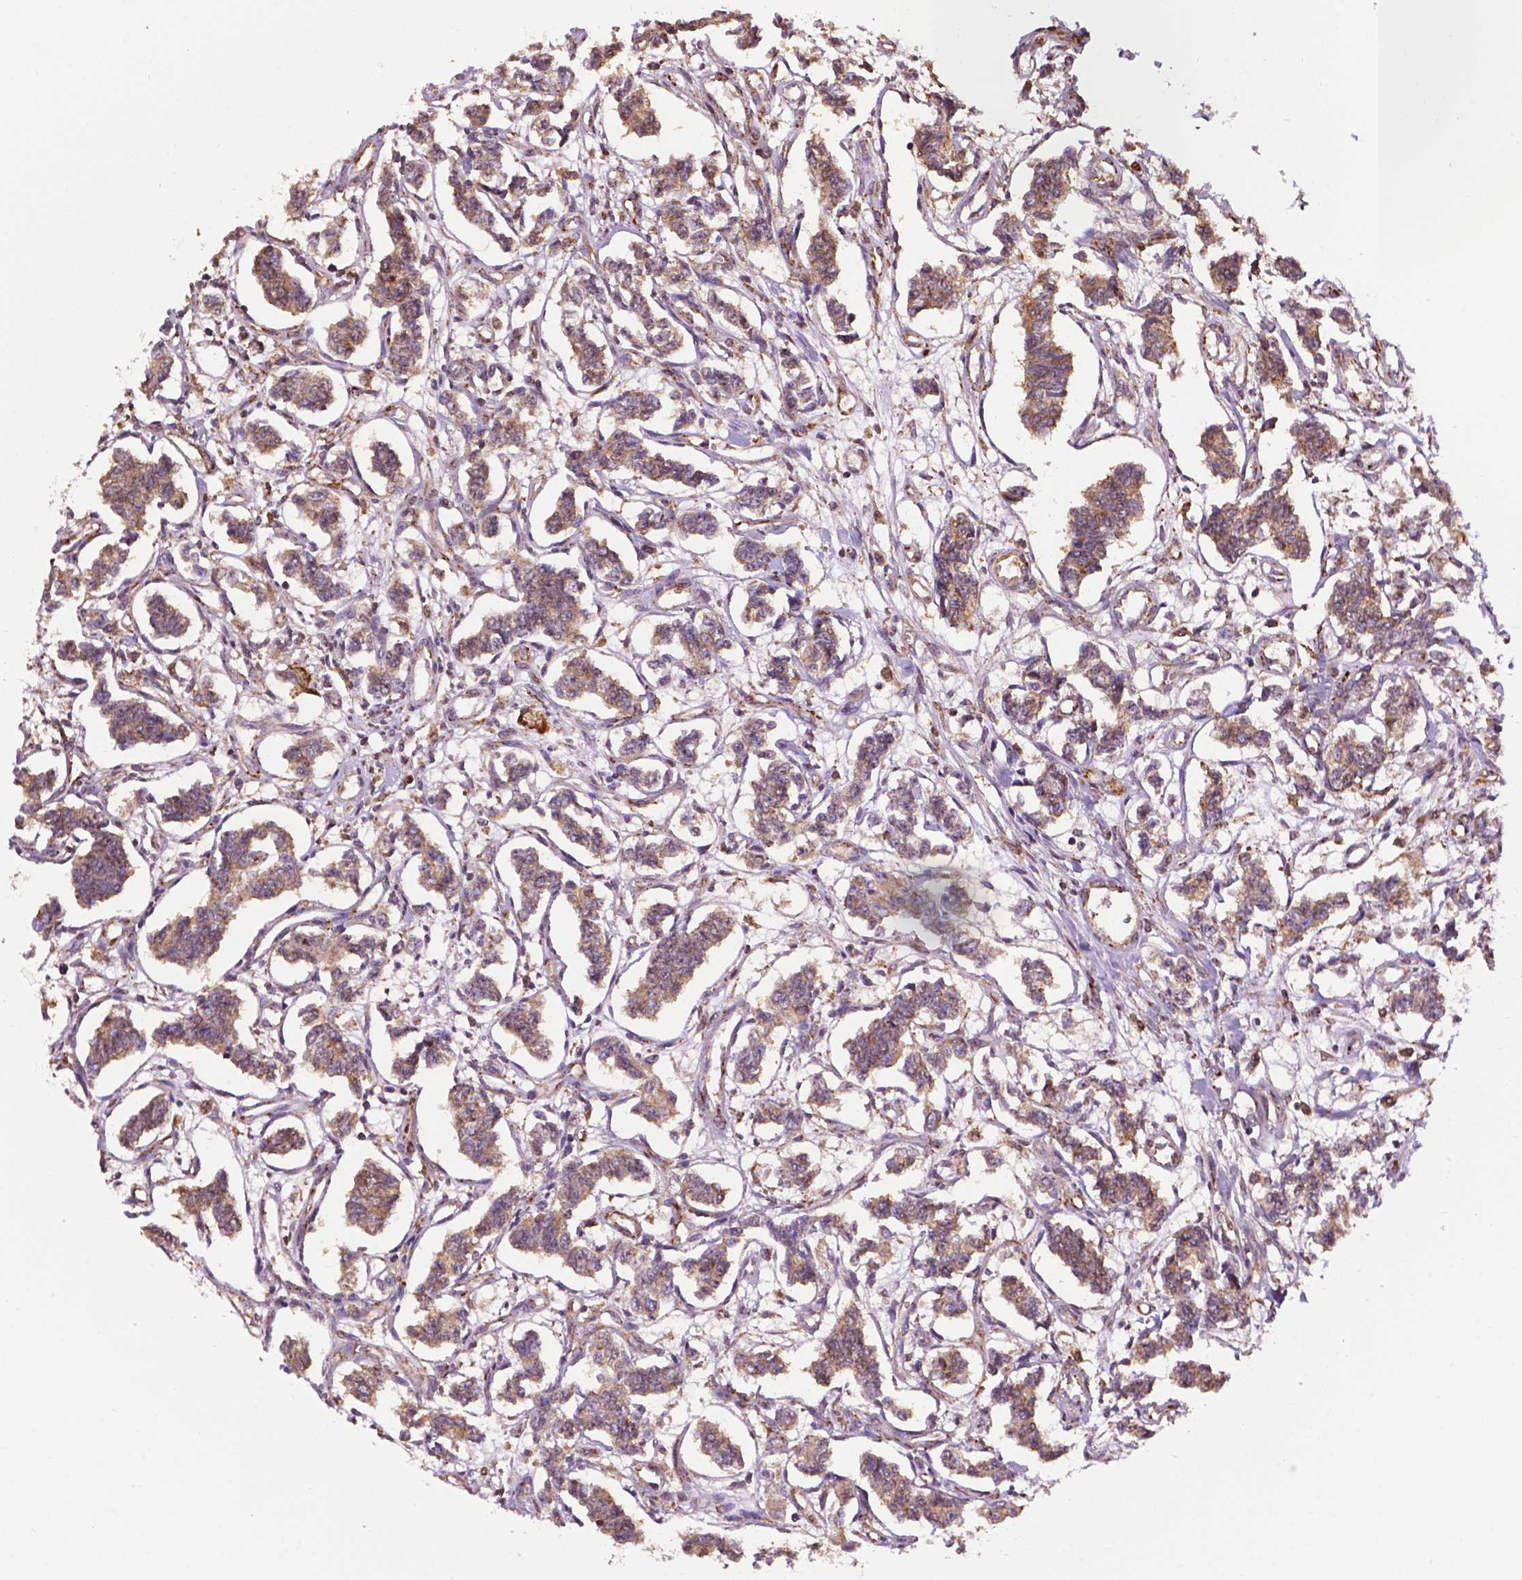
{"staining": {"intensity": "moderate", "quantity": ">75%", "location": "cytoplasmic/membranous"}, "tissue": "carcinoid", "cell_type": "Tumor cells", "image_type": "cancer", "snomed": [{"axis": "morphology", "description": "Carcinoid, malignant, NOS"}, {"axis": "topography", "description": "Kidney"}], "caption": "Moderate cytoplasmic/membranous staining is appreciated in about >75% of tumor cells in carcinoid. (brown staining indicates protein expression, while blue staining denotes nuclei).", "gene": "GANAB", "patient": {"sex": "female", "age": 41}}